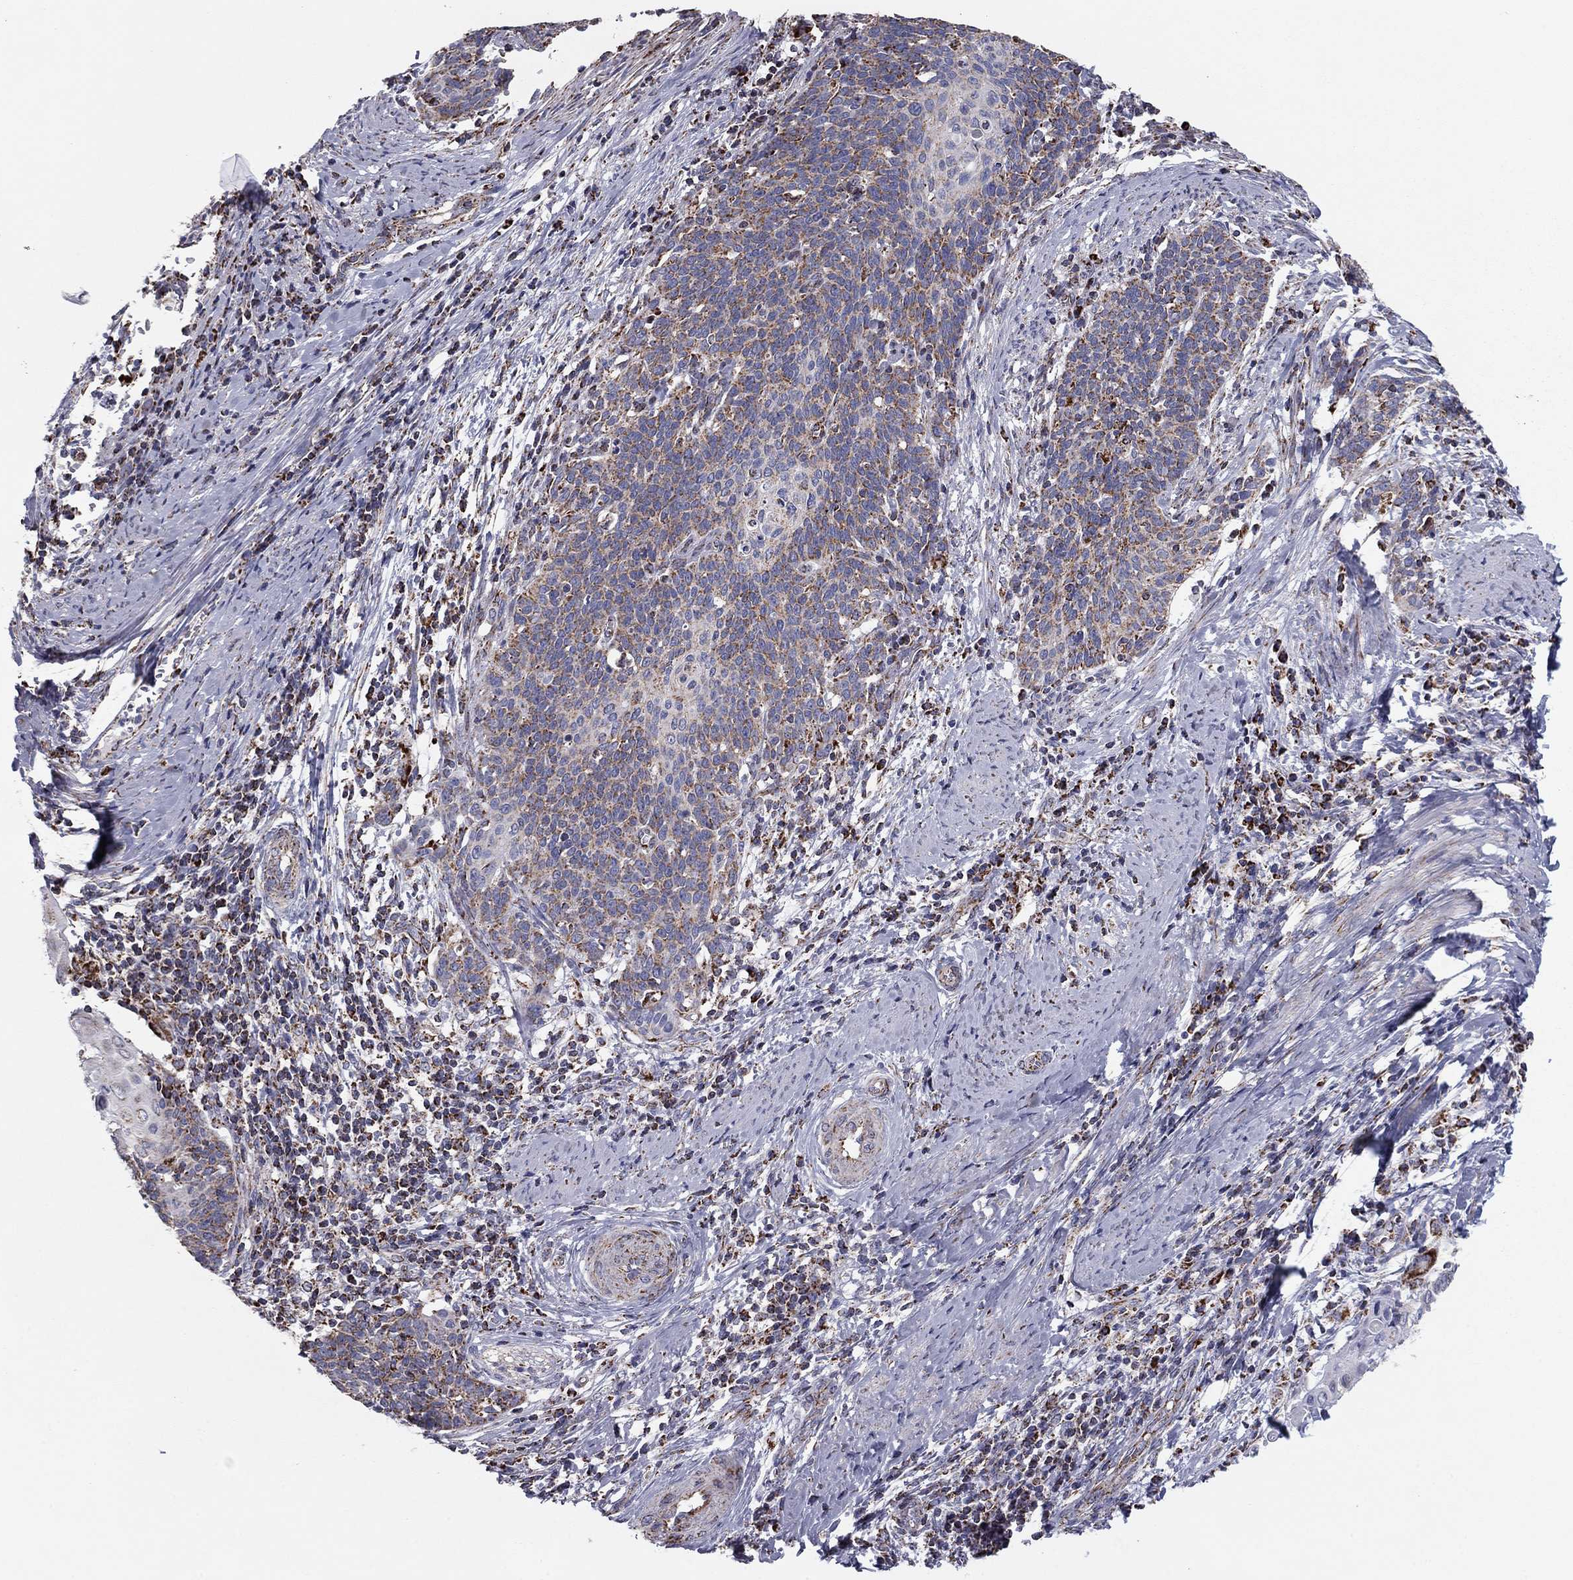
{"staining": {"intensity": "moderate", "quantity": "25%-75%", "location": "cytoplasmic/membranous"}, "tissue": "cervical cancer", "cell_type": "Tumor cells", "image_type": "cancer", "snomed": [{"axis": "morphology", "description": "Squamous cell carcinoma, NOS"}, {"axis": "topography", "description": "Cervix"}], "caption": "Immunohistochemistry (DAB (3,3'-diaminobenzidine)) staining of cervical cancer (squamous cell carcinoma) displays moderate cytoplasmic/membranous protein positivity in about 25%-75% of tumor cells. Using DAB (brown) and hematoxylin (blue) stains, captured at high magnification using brightfield microscopy.", "gene": "NDUFV1", "patient": {"sex": "female", "age": 39}}